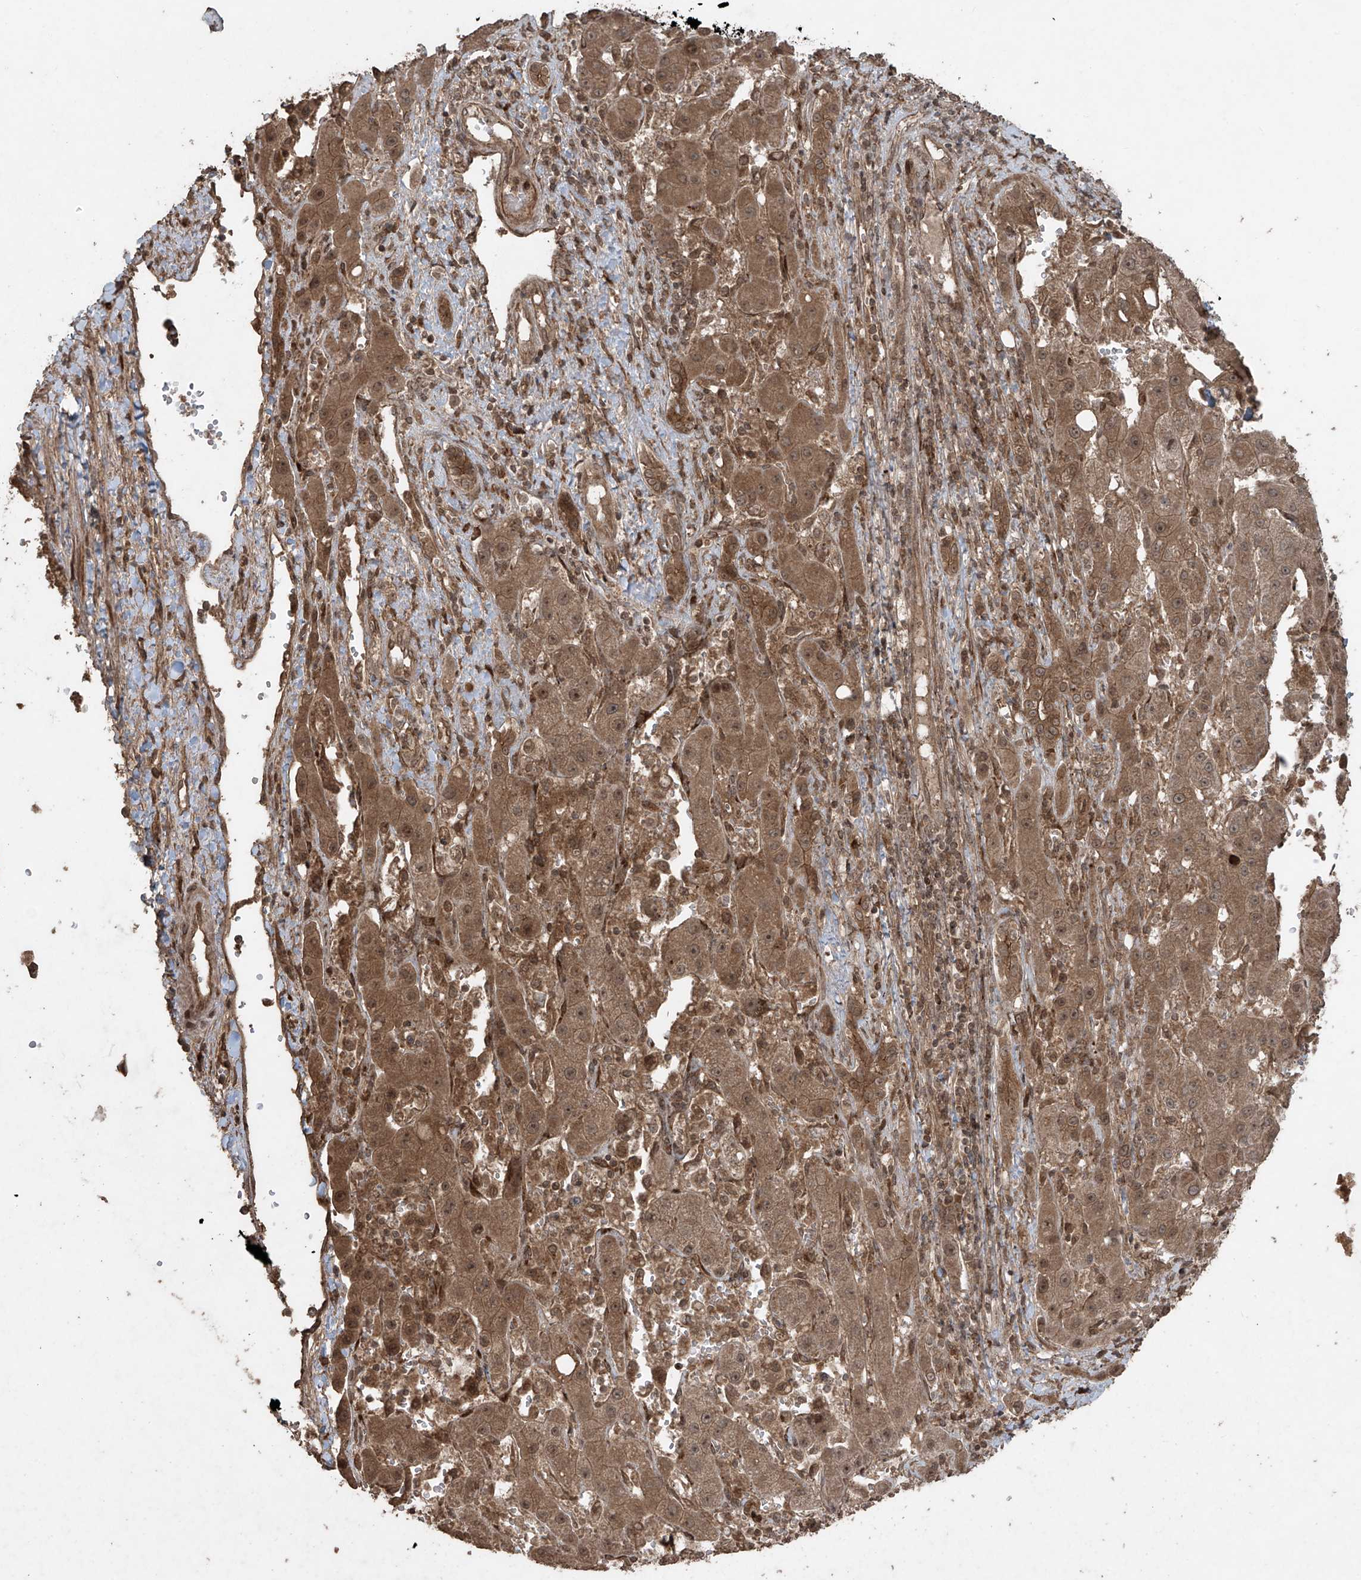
{"staining": {"intensity": "moderate", "quantity": ">75%", "location": "cytoplasmic/membranous"}, "tissue": "liver cancer", "cell_type": "Tumor cells", "image_type": "cancer", "snomed": [{"axis": "morphology", "description": "Carcinoma, Hepatocellular, NOS"}, {"axis": "topography", "description": "Liver"}], "caption": "A brown stain labels moderate cytoplasmic/membranous expression of a protein in liver hepatocellular carcinoma tumor cells.", "gene": "PGPEP1", "patient": {"sex": "female", "age": 73}}